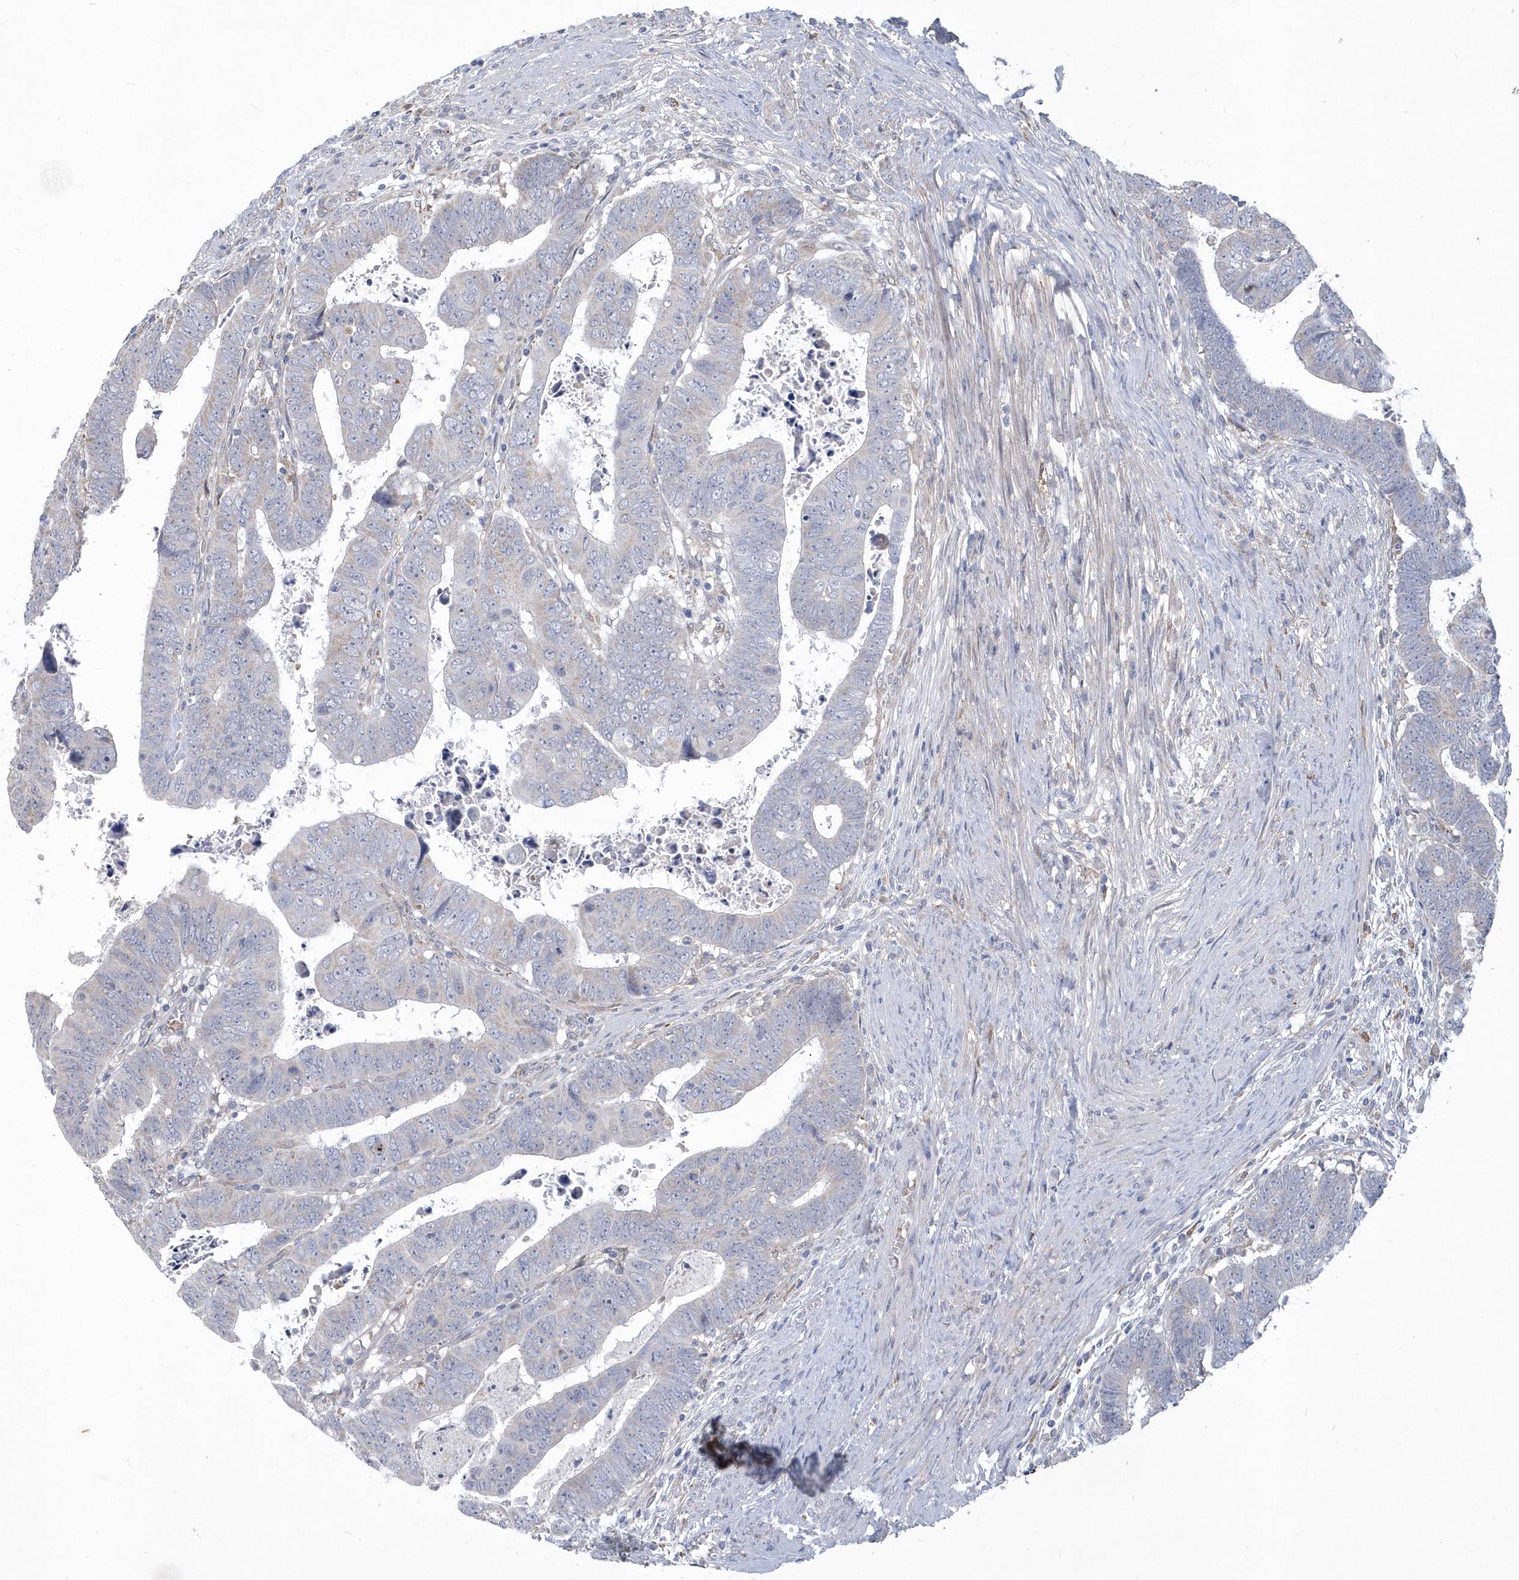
{"staining": {"intensity": "negative", "quantity": "none", "location": "none"}, "tissue": "colorectal cancer", "cell_type": "Tumor cells", "image_type": "cancer", "snomed": [{"axis": "morphology", "description": "Normal tissue, NOS"}, {"axis": "morphology", "description": "Adenocarcinoma, NOS"}, {"axis": "topography", "description": "Rectum"}], "caption": "The image displays no staining of tumor cells in adenocarcinoma (colorectal). (Brightfield microscopy of DAB immunohistochemistry at high magnification).", "gene": "TSPEAR", "patient": {"sex": "female", "age": 65}}